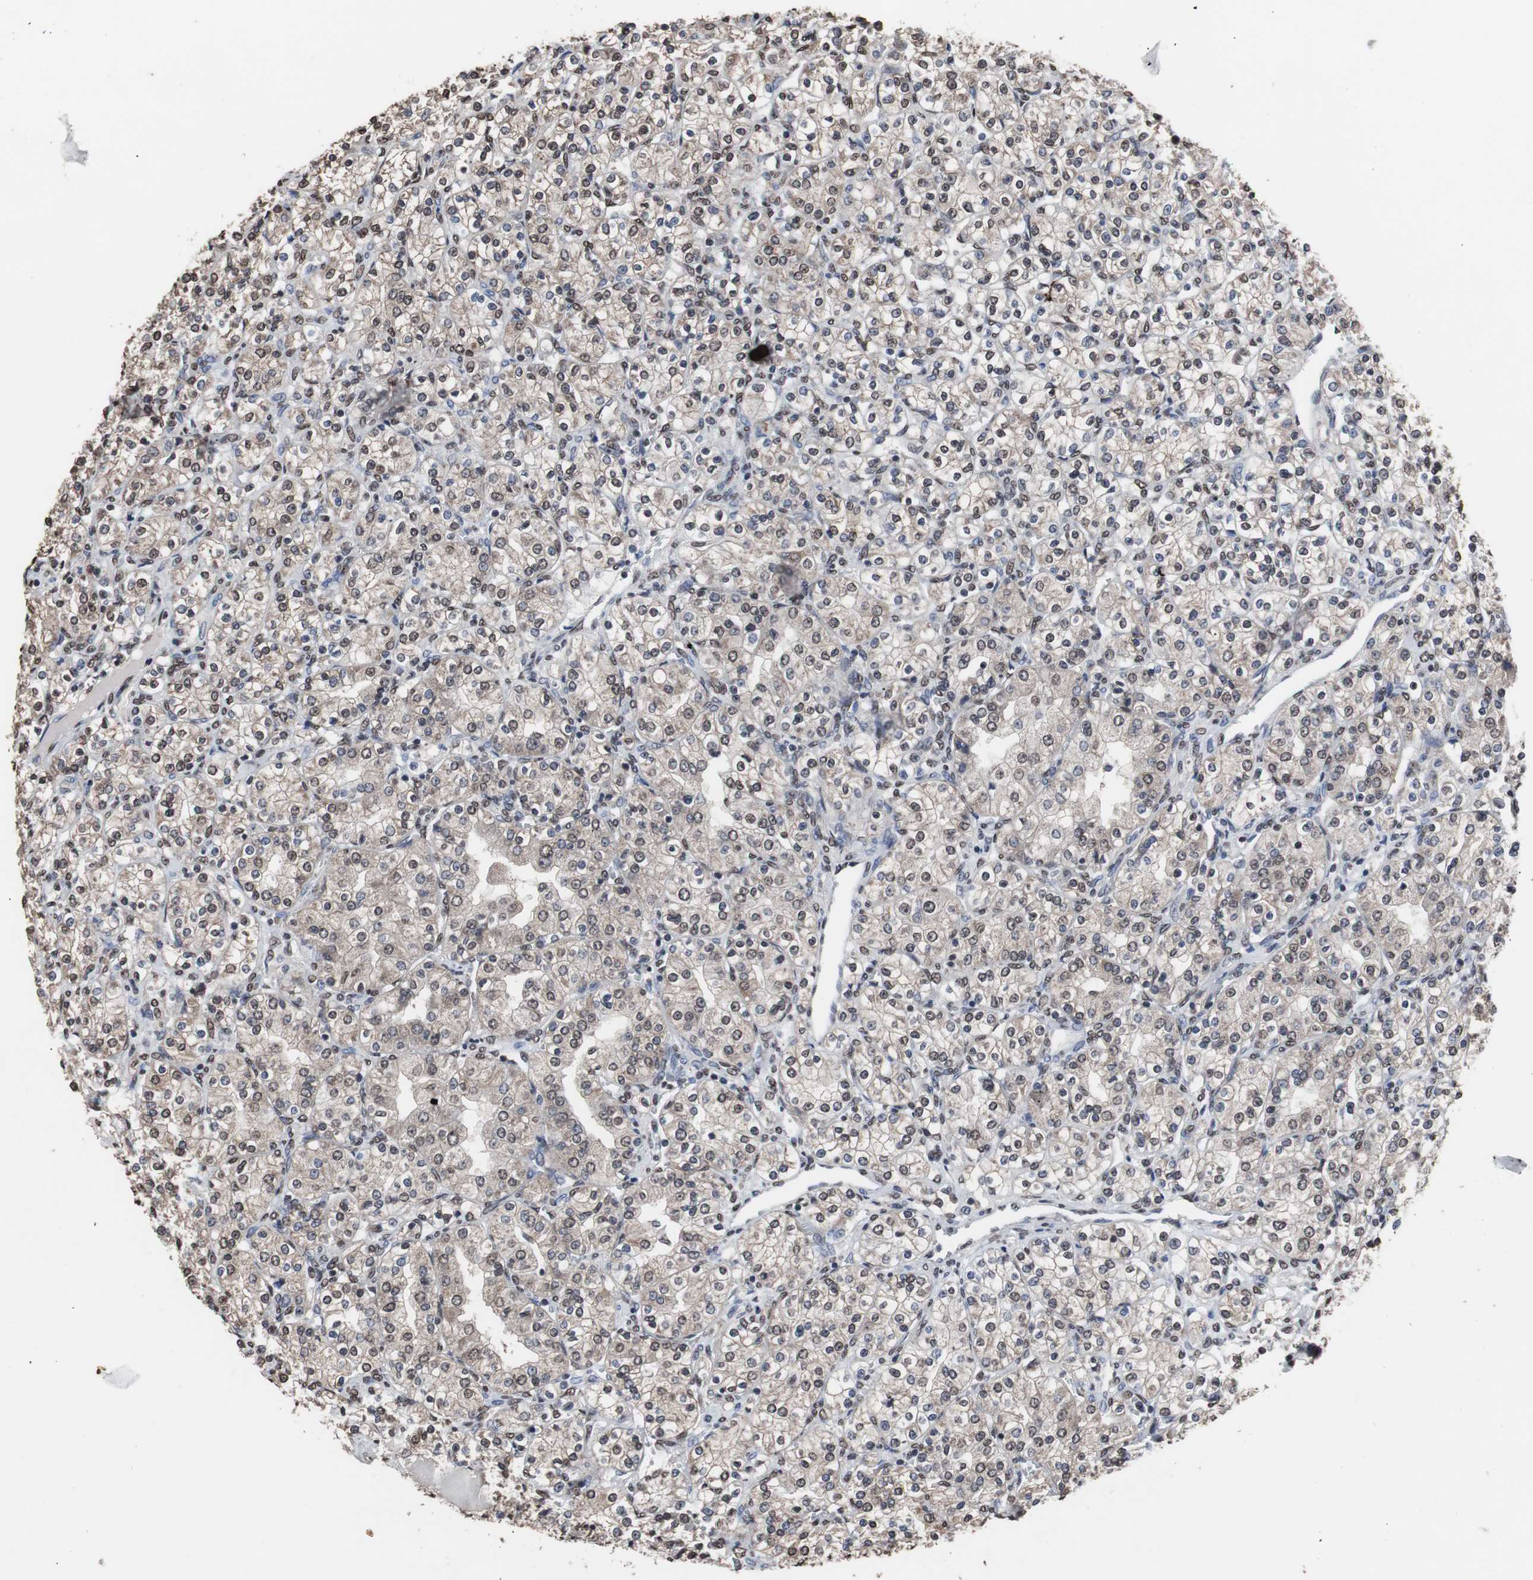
{"staining": {"intensity": "weak", "quantity": "25%-75%", "location": "nuclear"}, "tissue": "renal cancer", "cell_type": "Tumor cells", "image_type": "cancer", "snomed": [{"axis": "morphology", "description": "Adenocarcinoma, NOS"}, {"axis": "topography", "description": "Kidney"}], "caption": "Renal adenocarcinoma stained for a protein (brown) exhibits weak nuclear positive staining in approximately 25%-75% of tumor cells.", "gene": "MED27", "patient": {"sex": "male", "age": 77}}